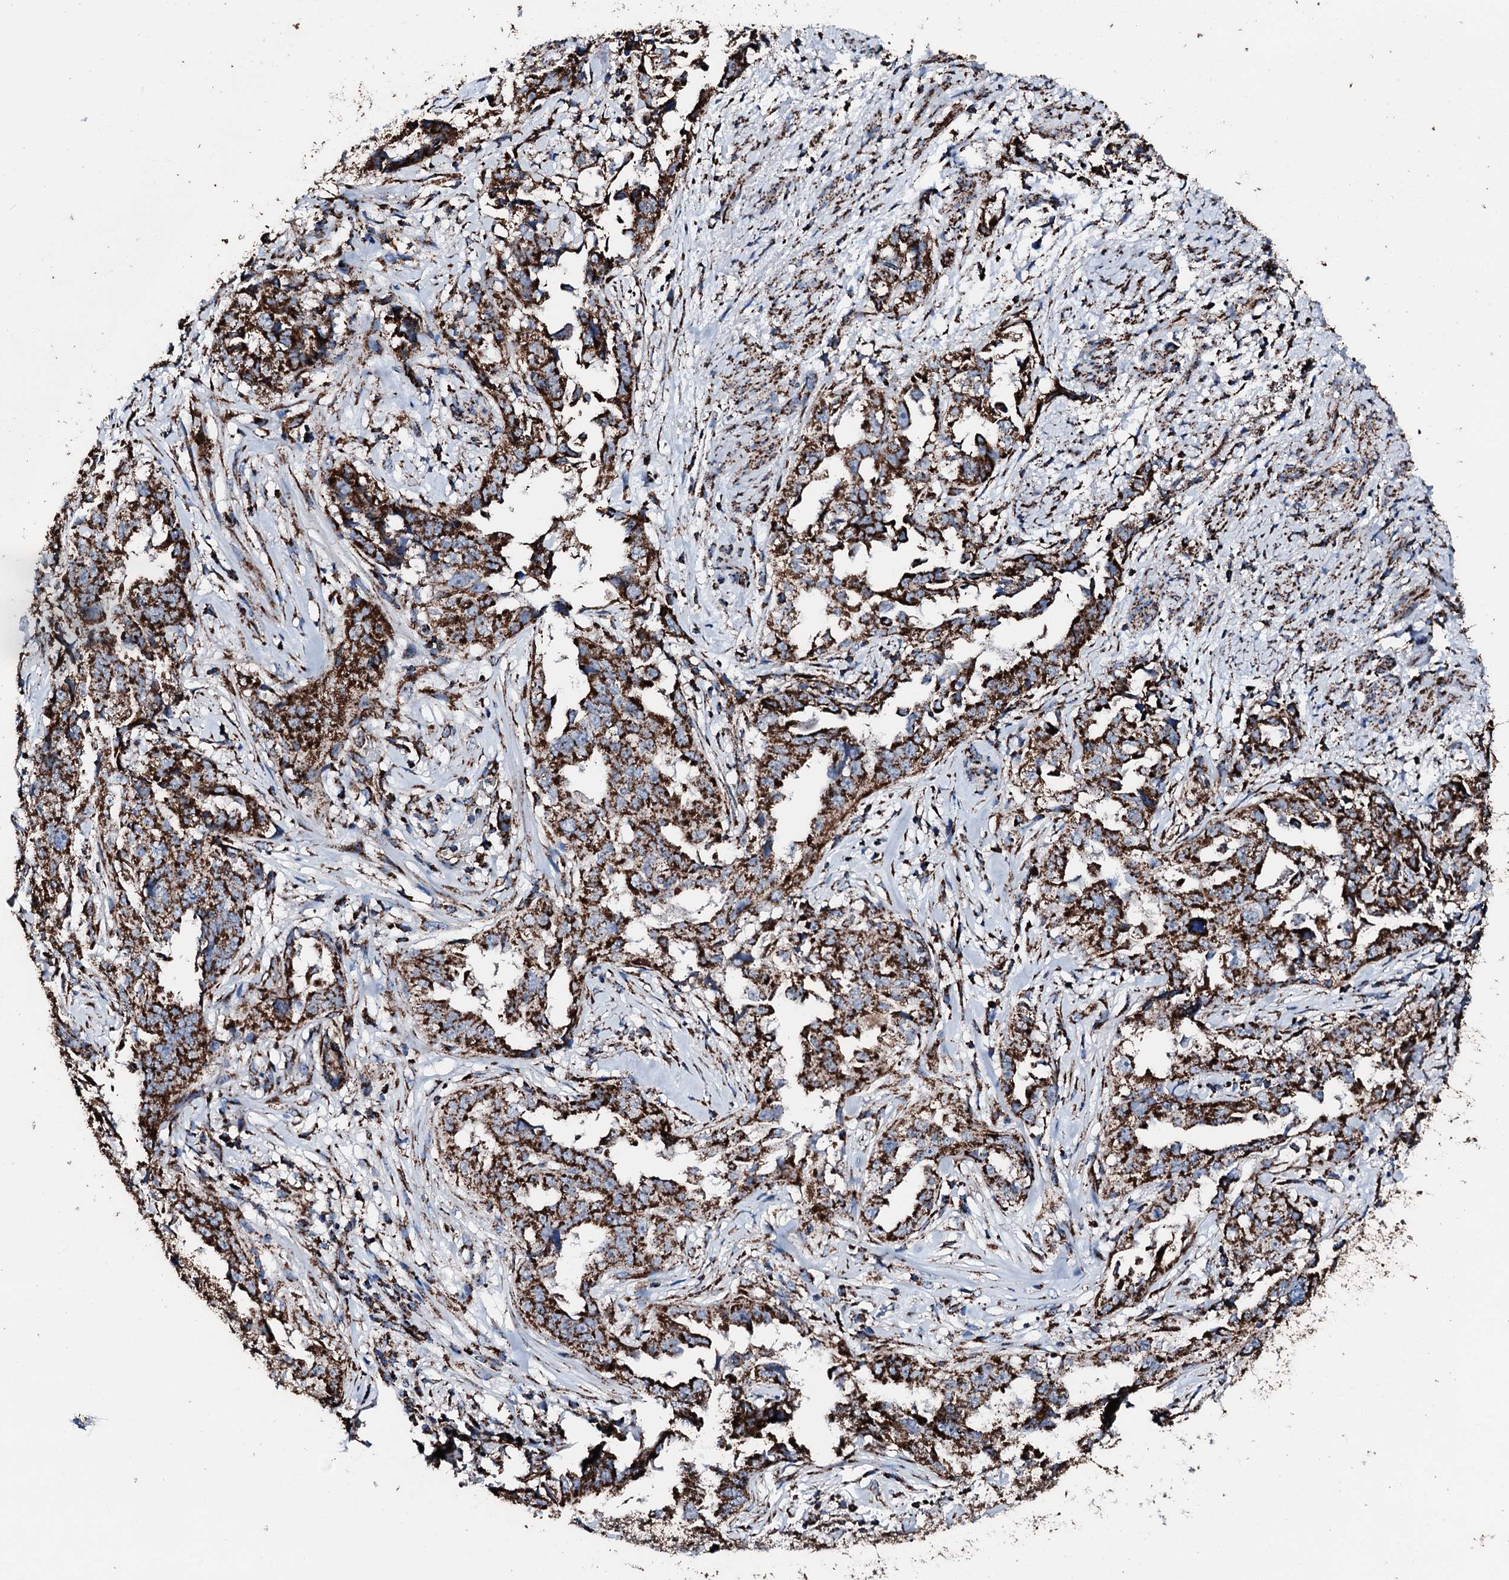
{"staining": {"intensity": "strong", "quantity": ">75%", "location": "cytoplasmic/membranous"}, "tissue": "endometrial cancer", "cell_type": "Tumor cells", "image_type": "cancer", "snomed": [{"axis": "morphology", "description": "Adenocarcinoma, NOS"}, {"axis": "topography", "description": "Endometrium"}], "caption": "Endometrial cancer stained for a protein (brown) shows strong cytoplasmic/membranous positive staining in approximately >75% of tumor cells.", "gene": "HADH", "patient": {"sex": "female", "age": 65}}